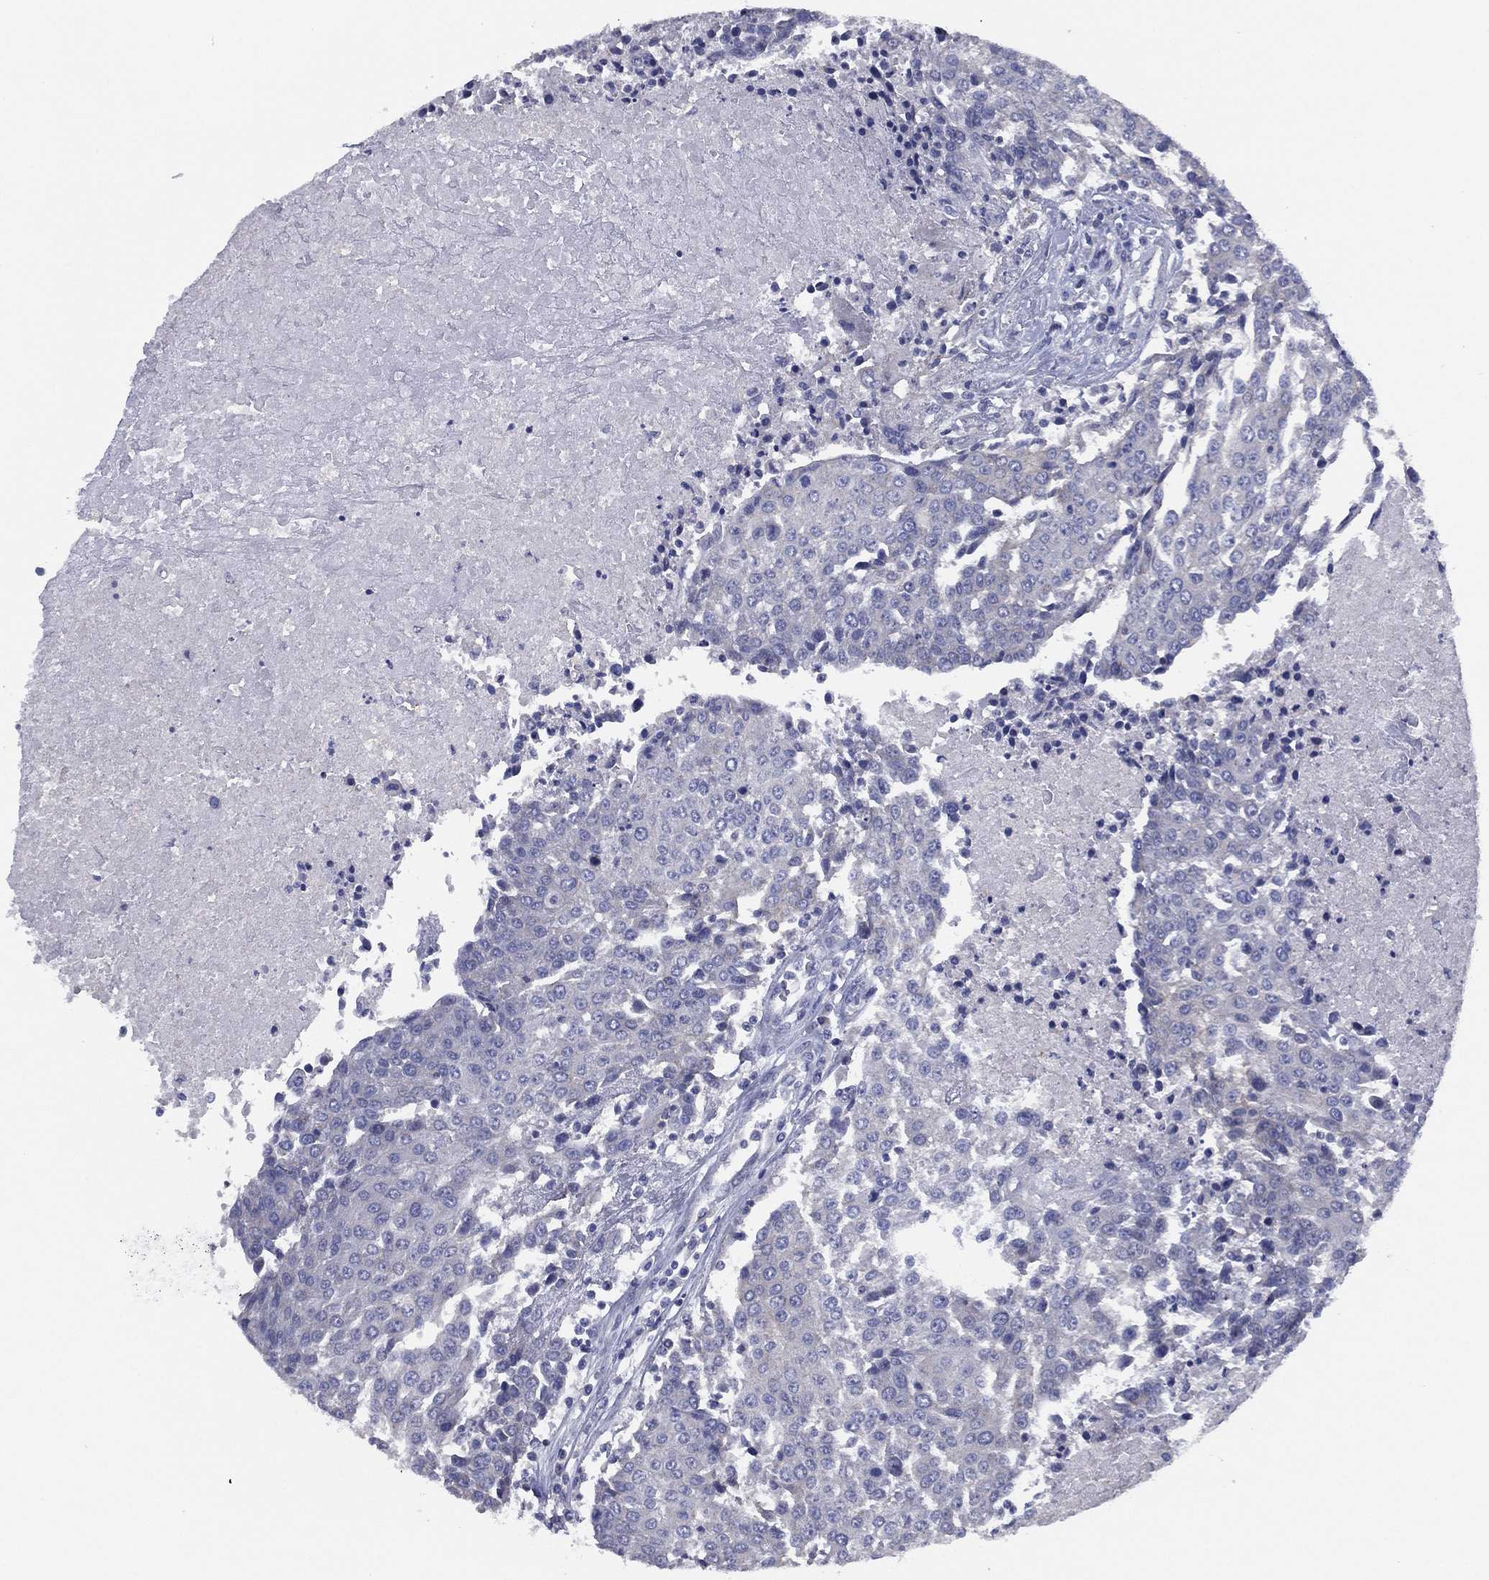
{"staining": {"intensity": "negative", "quantity": "none", "location": "none"}, "tissue": "urothelial cancer", "cell_type": "Tumor cells", "image_type": "cancer", "snomed": [{"axis": "morphology", "description": "Urothelial carcinoma, High grade"}, {"axis": "topography", "description": "Urinary bladder"}], "caption": "This is an IHC image of urothelial cancer. There is no expression in tumor cells.", "gene": "SLC13A4", "patient": {"sex": "female", "age": 85}}